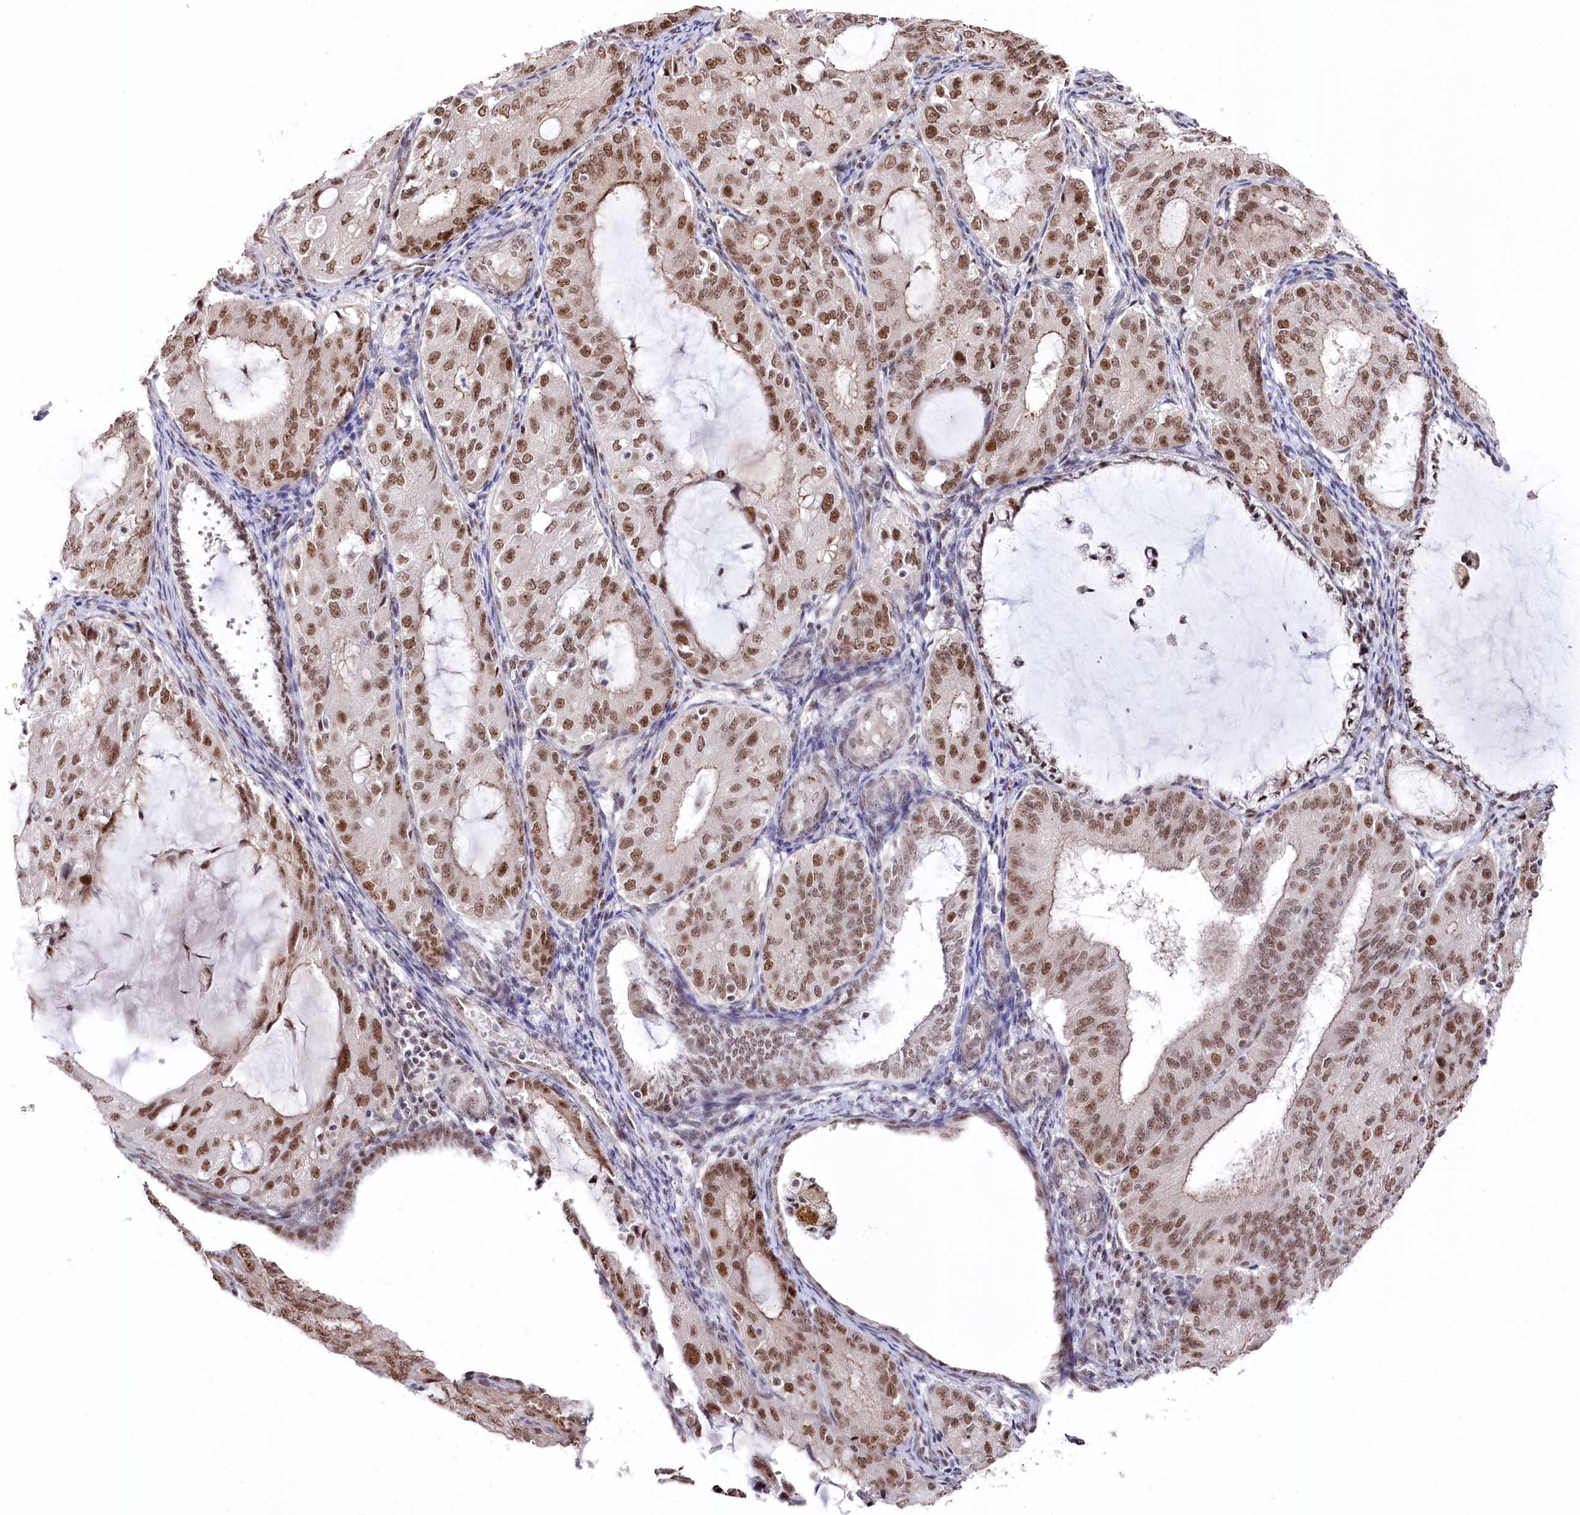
{"staining": {"intensity": "moderate", "quantity": ">75%", "location": "nuclear"}, "tissue": "endometrial cancer", "cell_type": "Tumor cells", "image_type": "cancer", "snomed": [{"axis": "morphology", "description": "Adenocarcinoma, NOS"}, {"axis": "topography", "description": "Endometrium"}], "caption": "A histopathology image showing moderate nuclear expression in approximately >75% of tumor cells in endometrial cancer (adenocarcinoma), as visualized by brown immunohistochemical staining.", "gene": "POLR2H", "patient": {"sex": "female", "age": 81}}